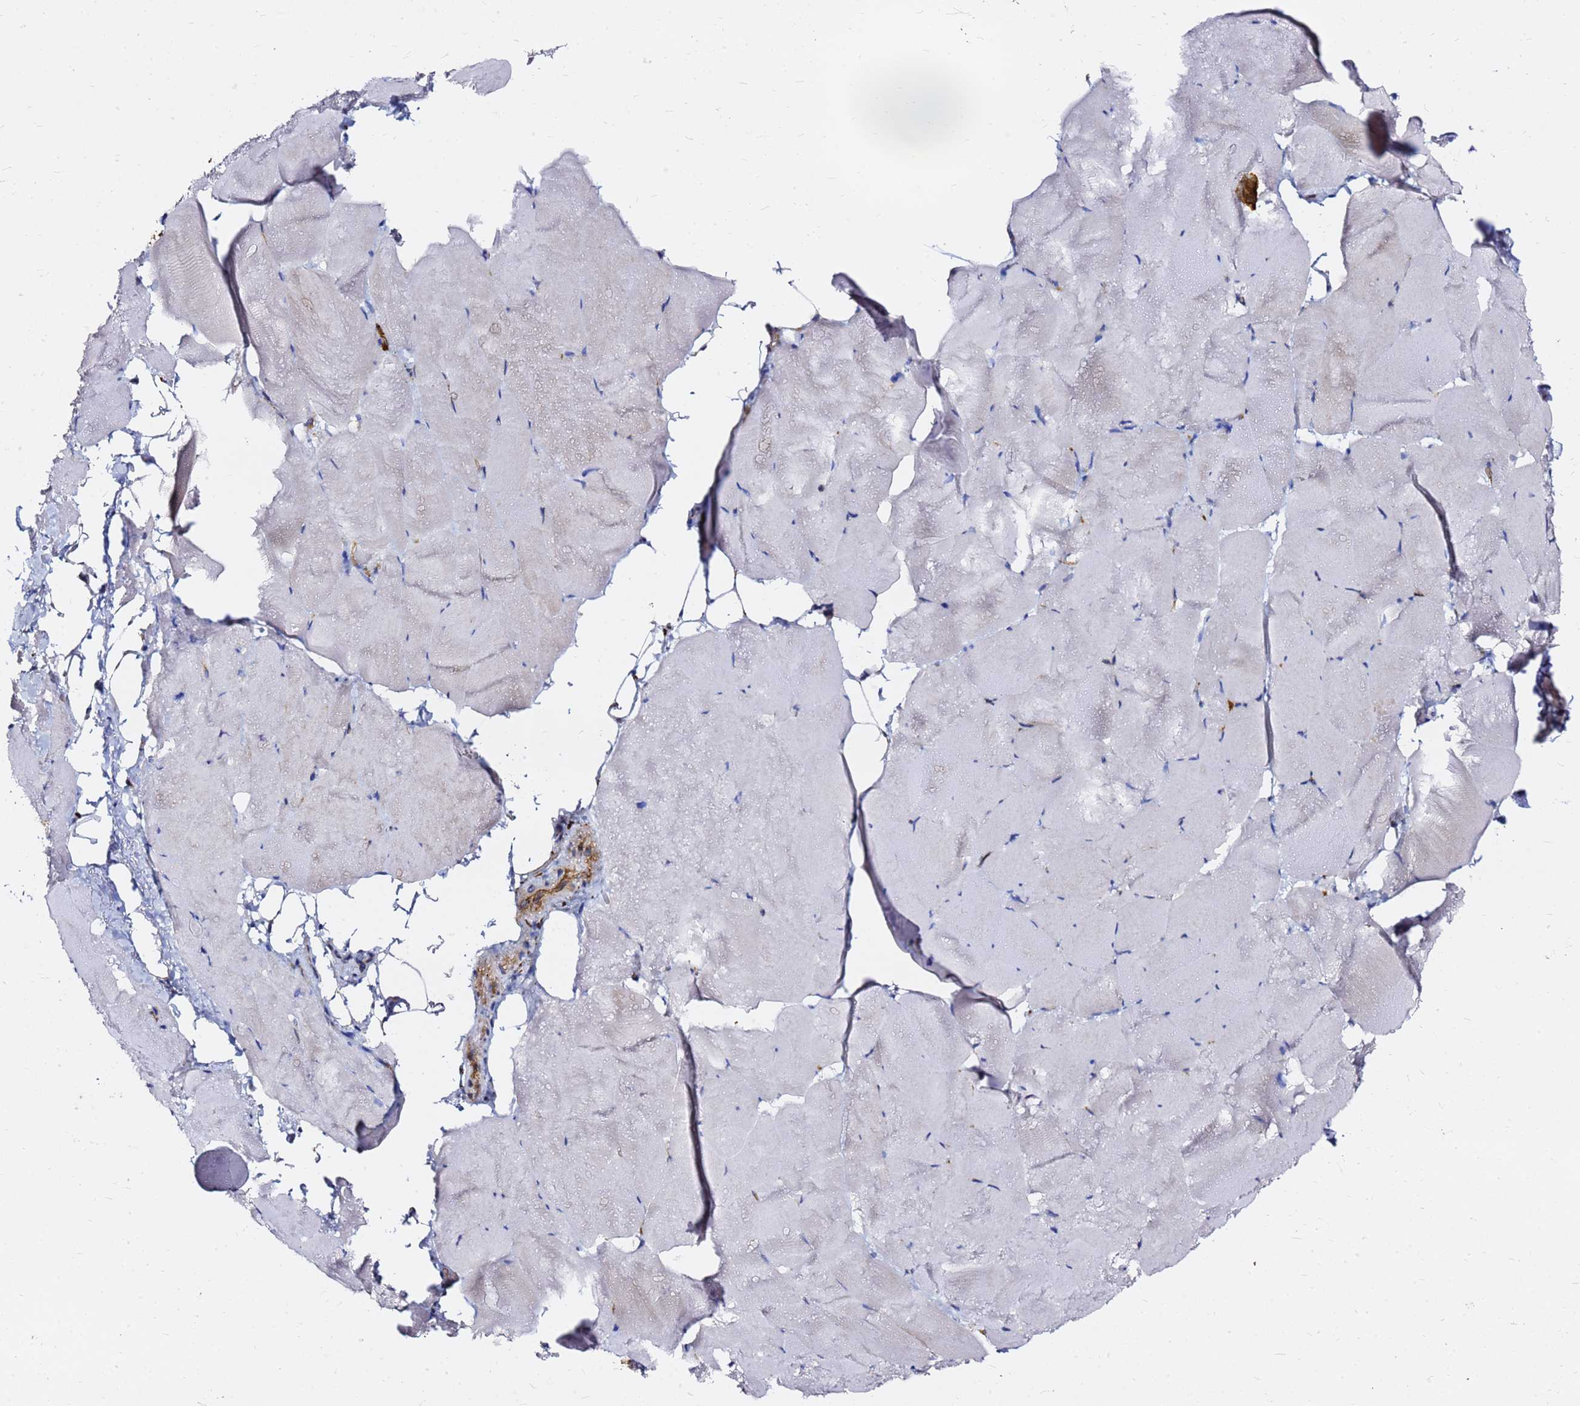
{"staining": {"intensity": "weak", "quantity": "<25%", "location": "cytoplasmic/membranous"}, "tissue": "skeletal muscle", "cell_type": "Myocytes", "image_type": "normal", "snomed": [{"axis": "morphology", "description": "Normal tissue, NOS"}, {"axis": "topography", "description": "Skeletal muscle"}], "caption": "There is no significant expression in myocytes of skeletal muscle. Brightfield microscopy of immunohistochemistry stained with DAB (brown) and hematoxylin (blue), captured at high magnification.", "gene": "TUBA8", "patient": {"sex": "female", "age": 64}}